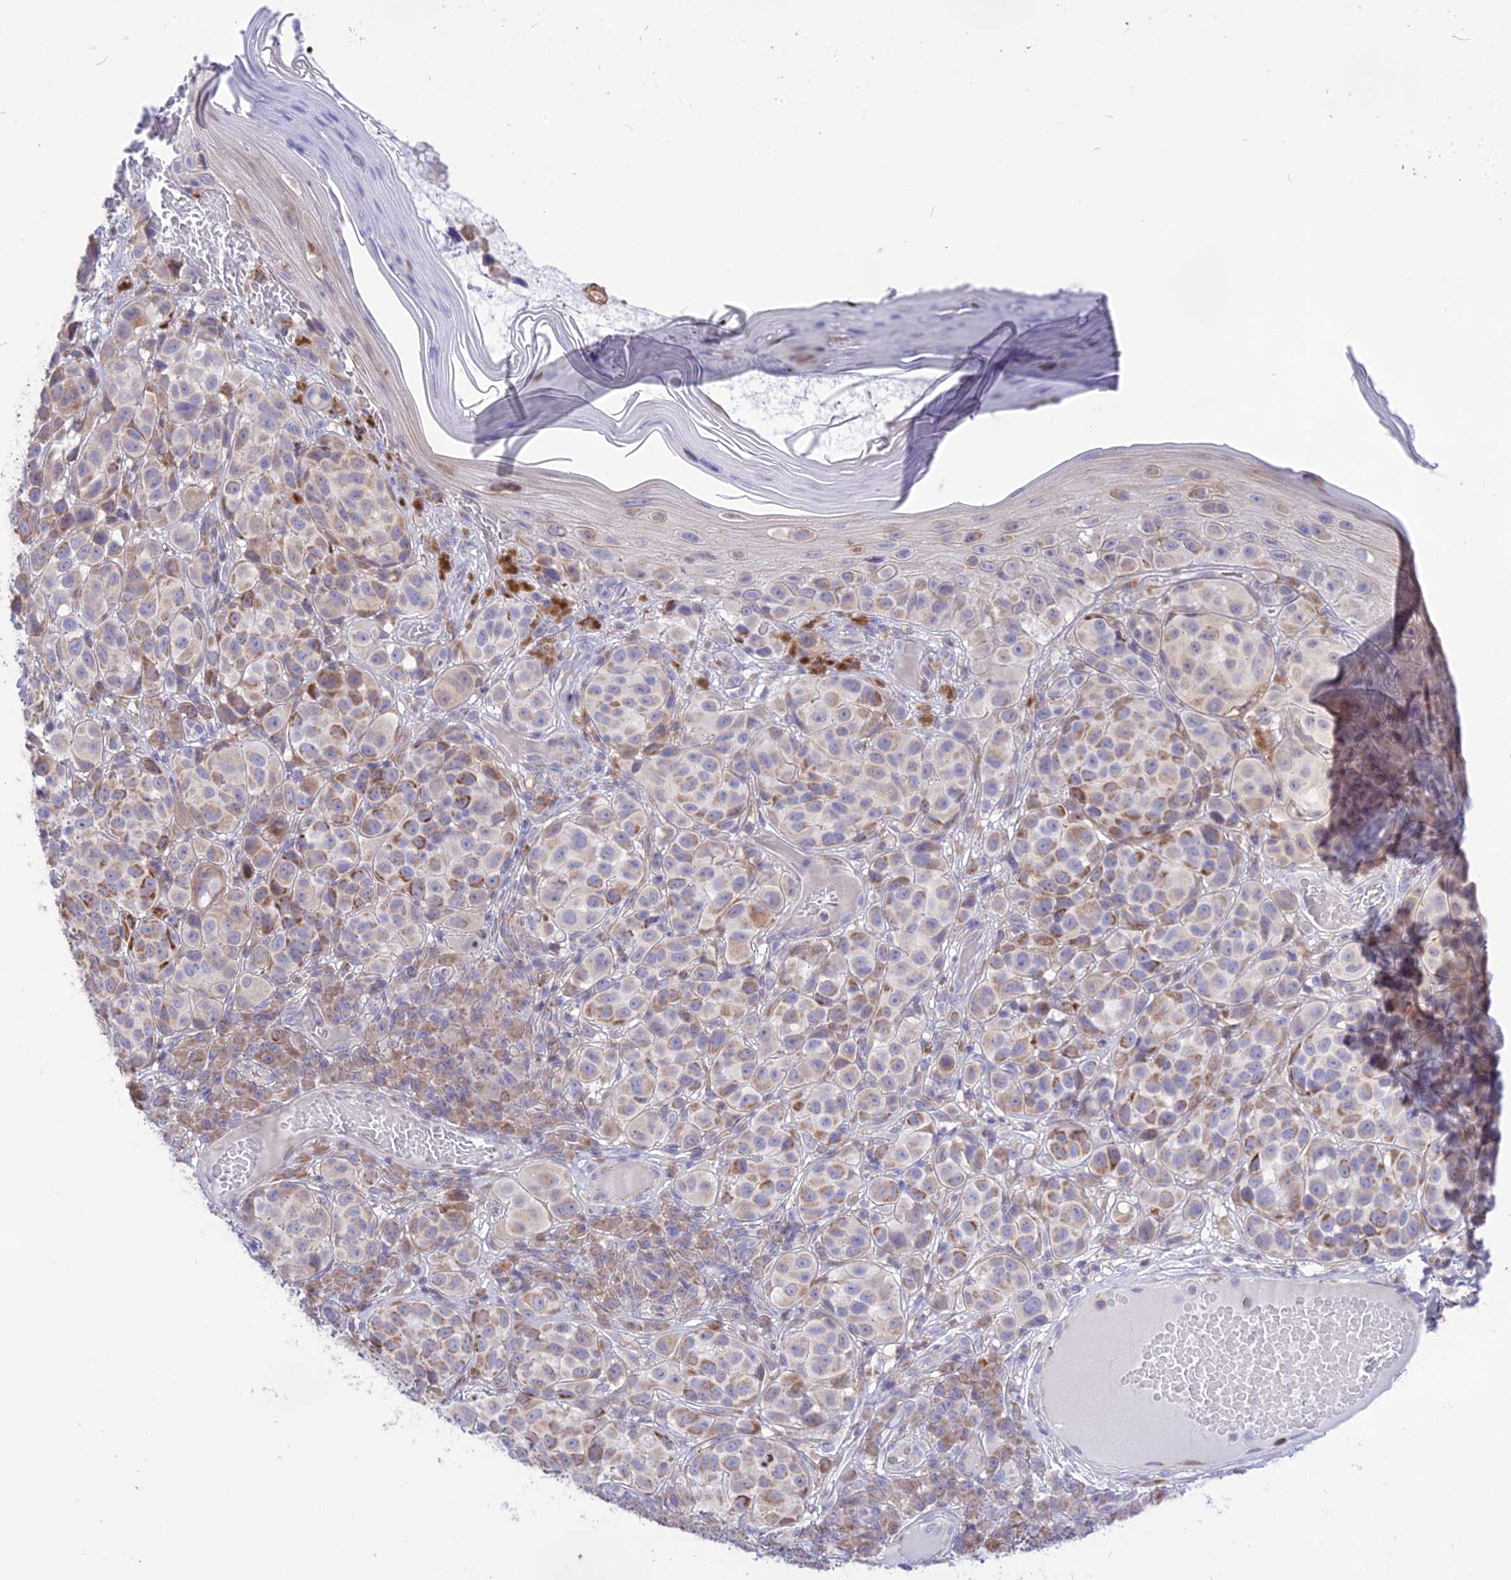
{"staining": {"intensity": "moderate", "quantity": "<25%", "location": "cytoplasmic/membranous"}, "tissue": "melanoma", "cell_type": "Tumor cells", "image_type": "cancer", "snomed": [{"axis": "morphology", "description": "Malignant melanoma, NOS"}, {"axis": "topography", "description": "Skin"}], "caption": "Immunohistochemical staining of human malignant melanoma demonstrates low levels of moderate cytoplasmic/membranous protein positivity in about <25% of tumor cells.", "gene": "DOC2B", "patient": {"sex": "male", "age": 38}}